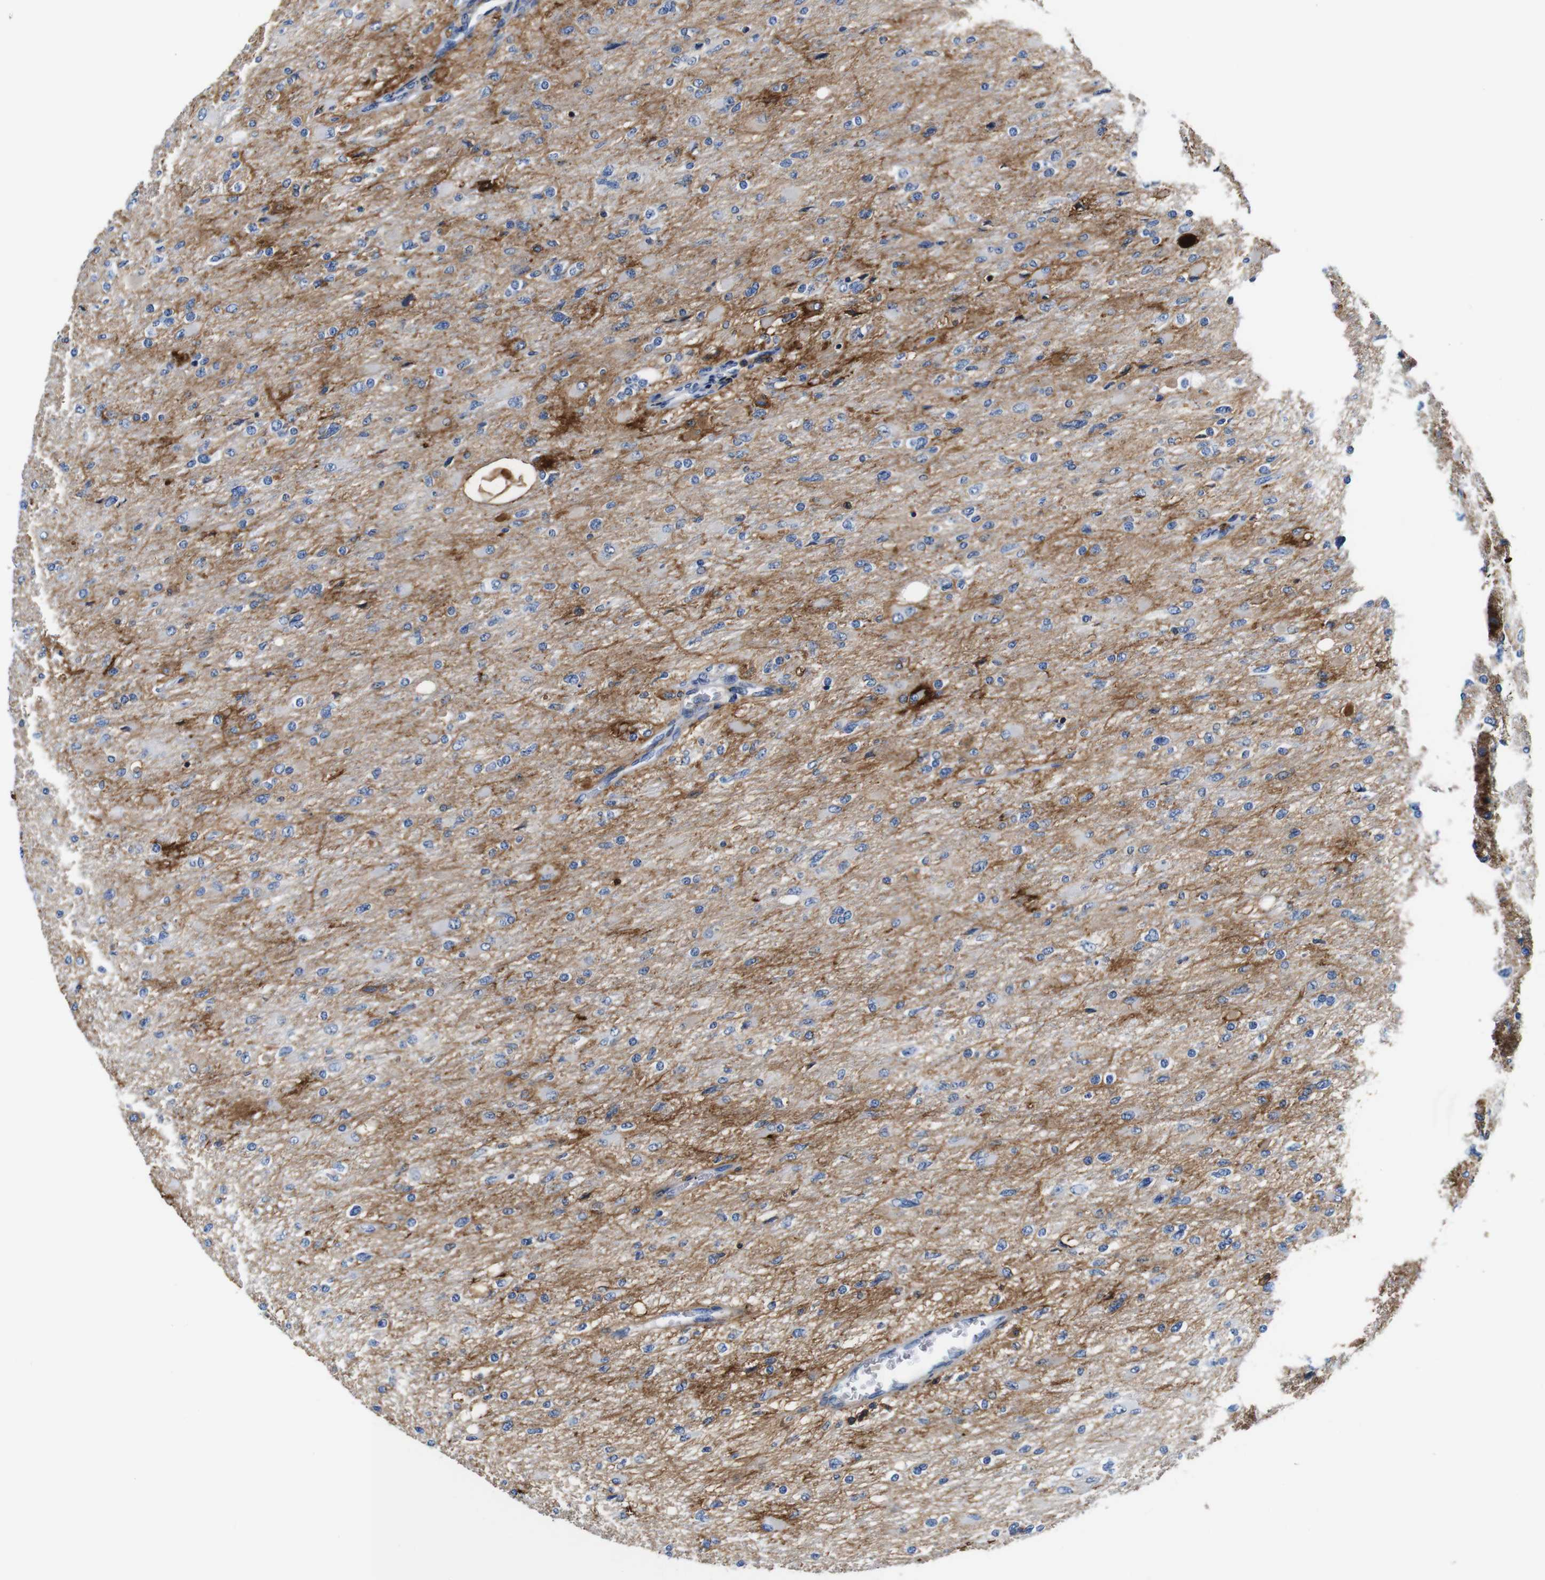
{"staining": {"intensity": "weak", "quantity": "<25%", "location": "cytoplasmic/membranous"}, "tissue": "glioma", "cell_type": "Tumor cells", "image_type": "cancer", "snomed": [{"axis": "morphology", "description": "Glioma, malignant, High grade"}, {"axis": "topography", "description": "Cerebral cortex"}], "caption": "Tumor cells show no significant protein staining in glioma.", "gene": "ANXA1", "patient": {"sex": "female", "age": 36}}